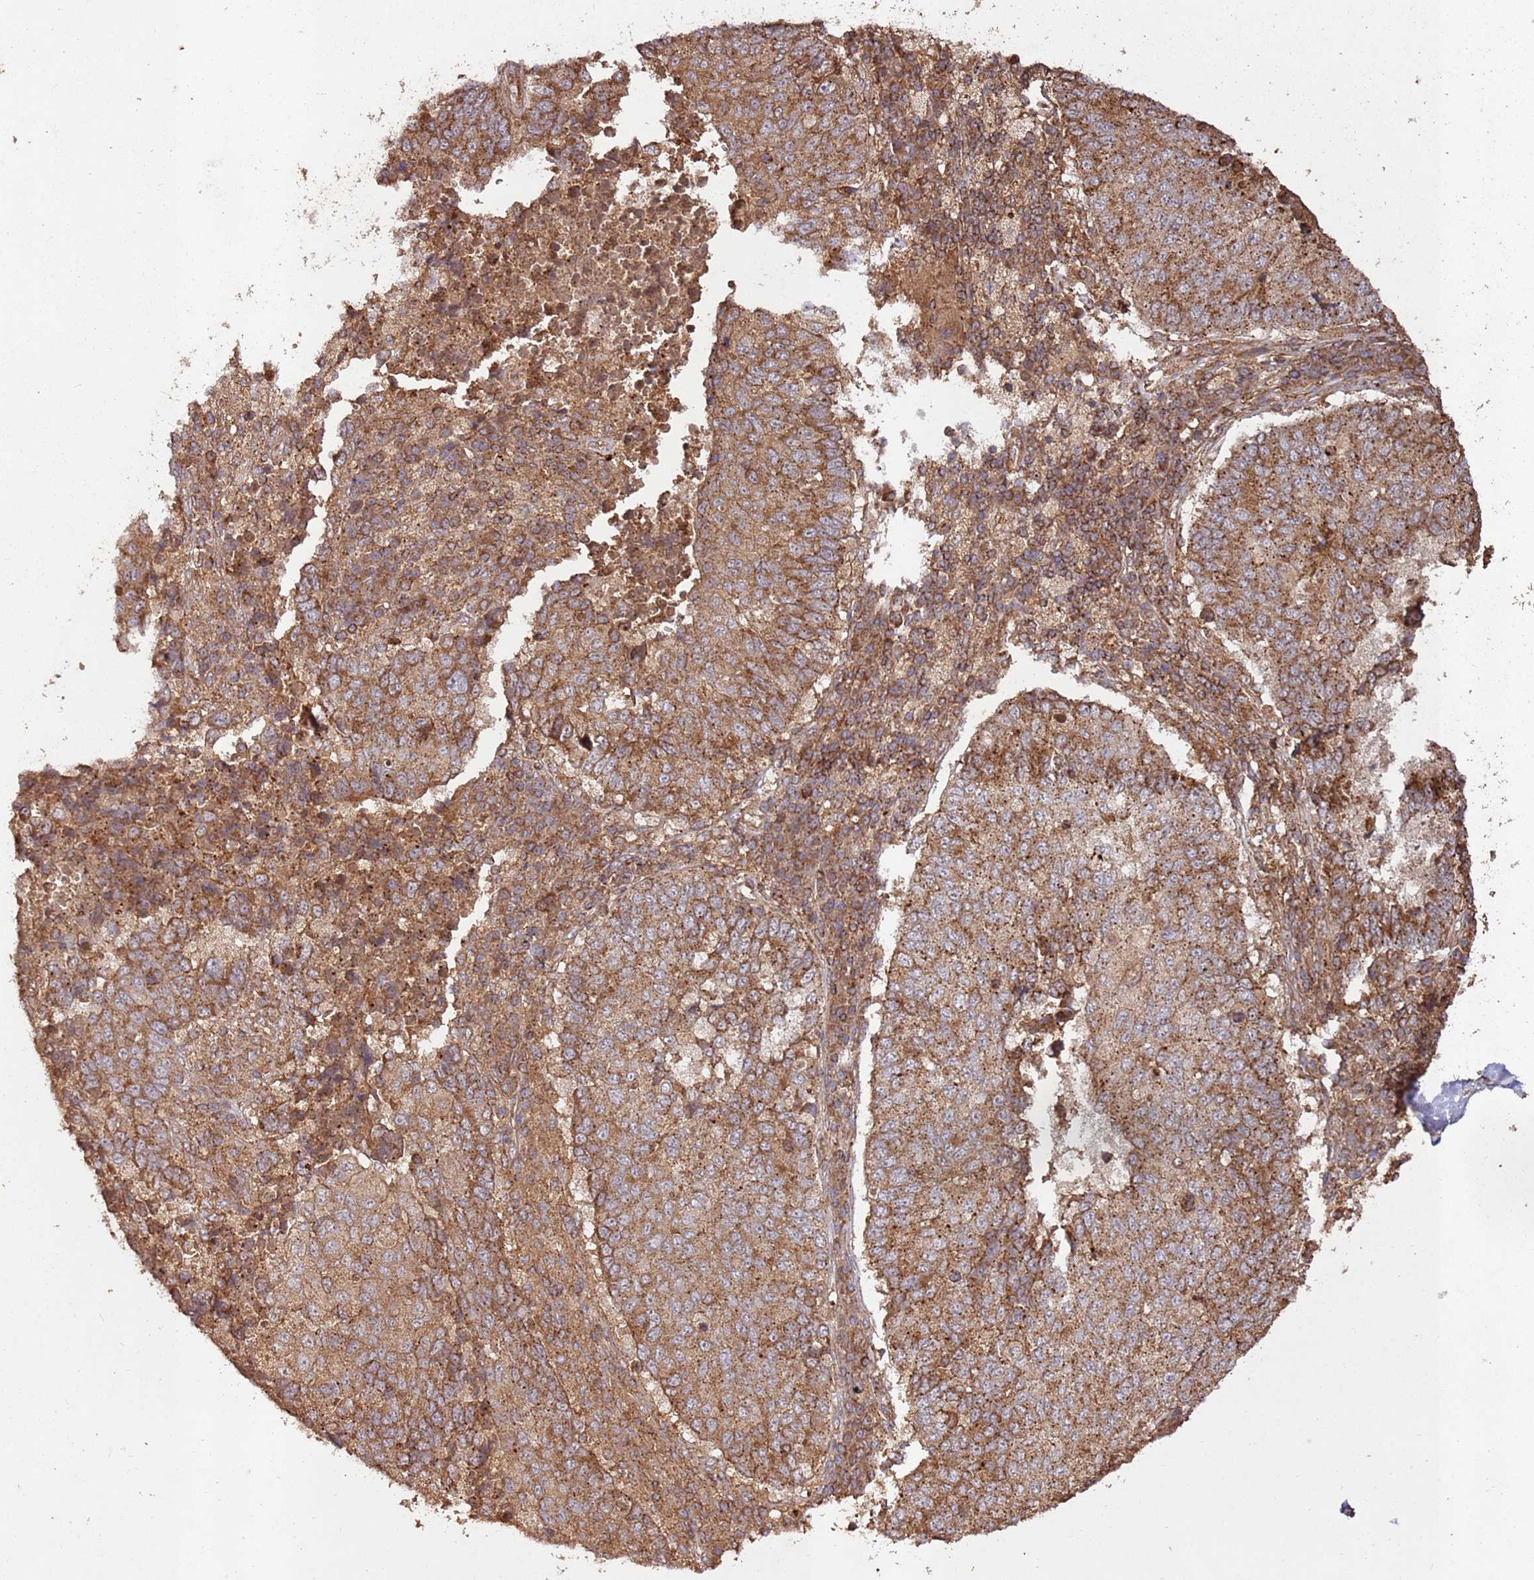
{"staining": {"intensity": "moderate", "quantity": ">75%", "location": "cytoplasmic/membranous"}, "tissue": "lung cancer", "cell_type": "Tumor cells", "image_type": "cancer", "snomed": [{"axis": "morphology", "description": "Squamous cell carcinoma, NOS"}, {"axis": "topography", "description": "Lung"}], "caption": "The histopathology image exhibits staining of lung cancer (squamous cell carcinoma), revealing moderate cytoplasmic/membranous protein expression (brown color) within tumor cells. Using DAB (brown) and hematoxylin (blue) stains, captured at high magnification using brightfield microscopy.", "gene": "FAM186A", "patient": {"sex": "male", "age": 73}}